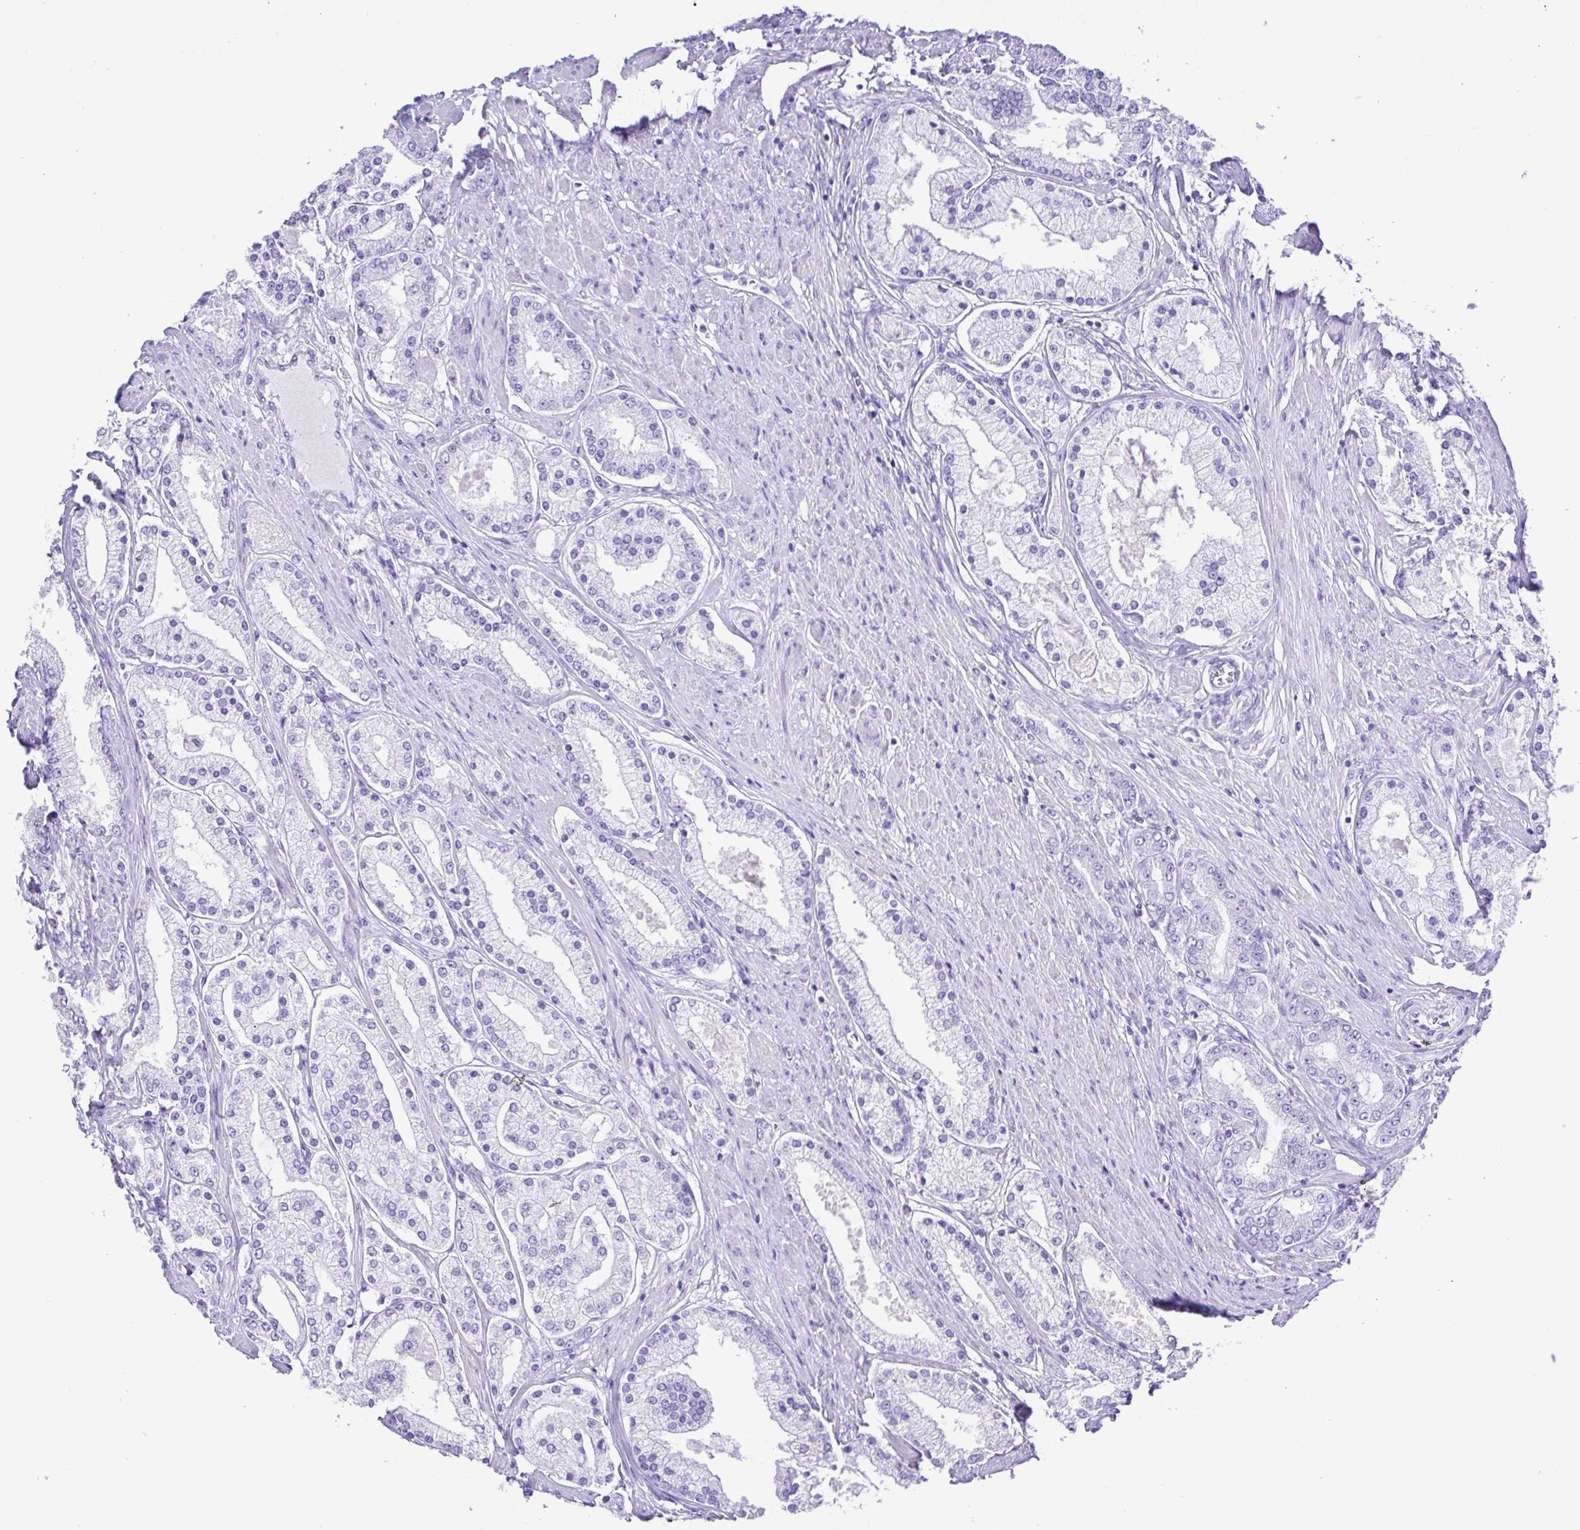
{"staining": {"intensity": "negative", "quantity": "none", "location": "none"}, "tissue": "prostate cancer", "cell_type": "Tumor cells", "image_type": "cancer", "snomed": [{"axis": "morphology", "description": "Adenocarcinoma, High grade"}, {"axis": "topography", "description": "Prostate"}], "caption": "IHC histopathology image of human prostate cancer stained for a protein (brown), which exhibits no positivity in tumor cells.", "gene": "CASP14", "patient": {"sex": "male", "age": 67}}